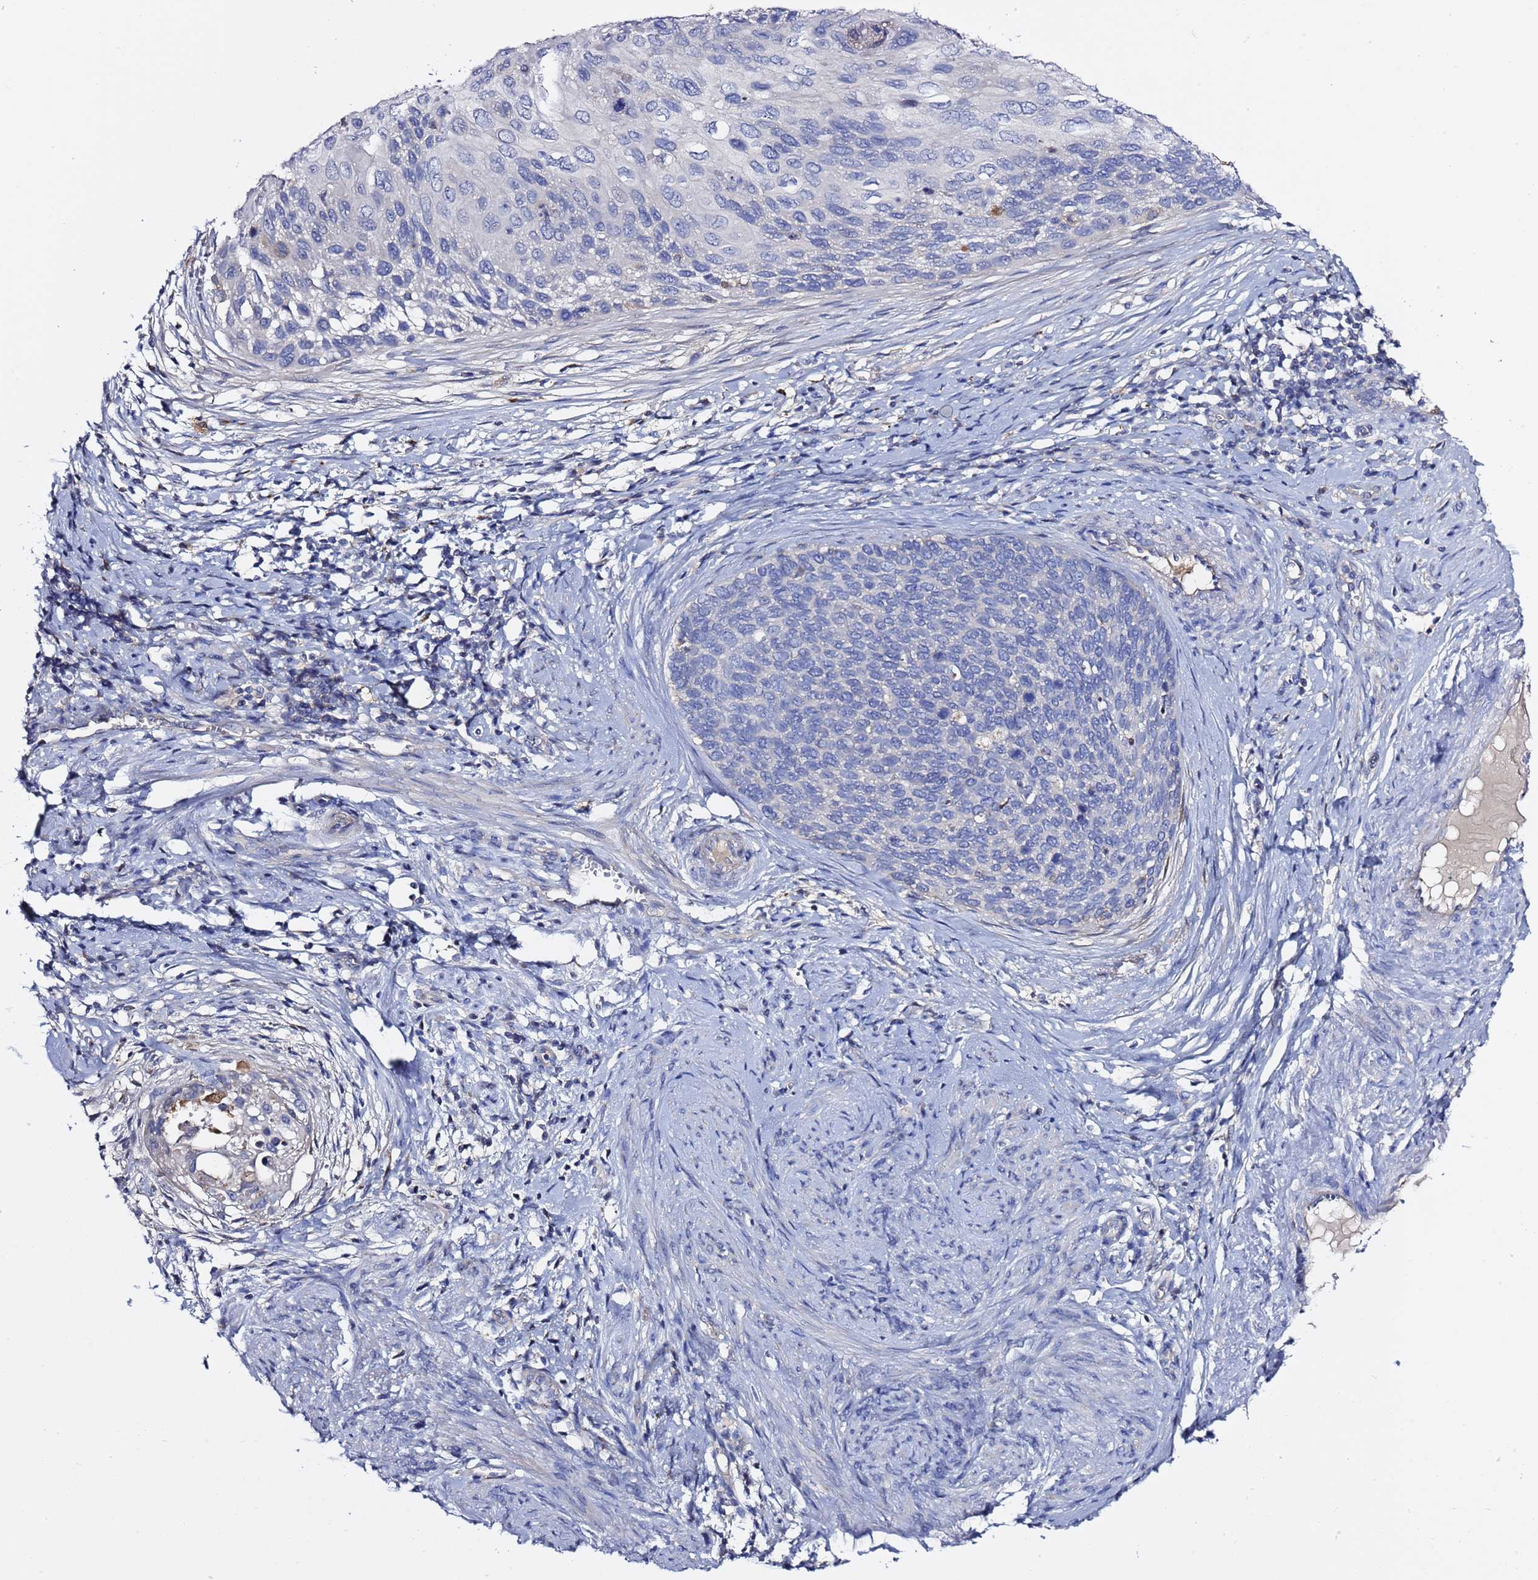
{"staining": {"intensity": "negative", "quantity": "none", "location": "none"}, "tissue": "cervical cancer", "cell_type": "Tumor cells", "image_type": "cancer", "snomed": [{"axis": "morphology", "description": "Squamous cell carcinoma, NOS"}, {"axis": "topography", "description": "Cervix"}], "caption": "This image is of cervical squamous cell carcinoma stained with immunohistochemistry (IHC) to label a protein in brown with the nuclei are counter-stained blue. There is no positivity in tumor cells.", "gene": "NAT2", "patient": {"sex": "female", "age": 80}}